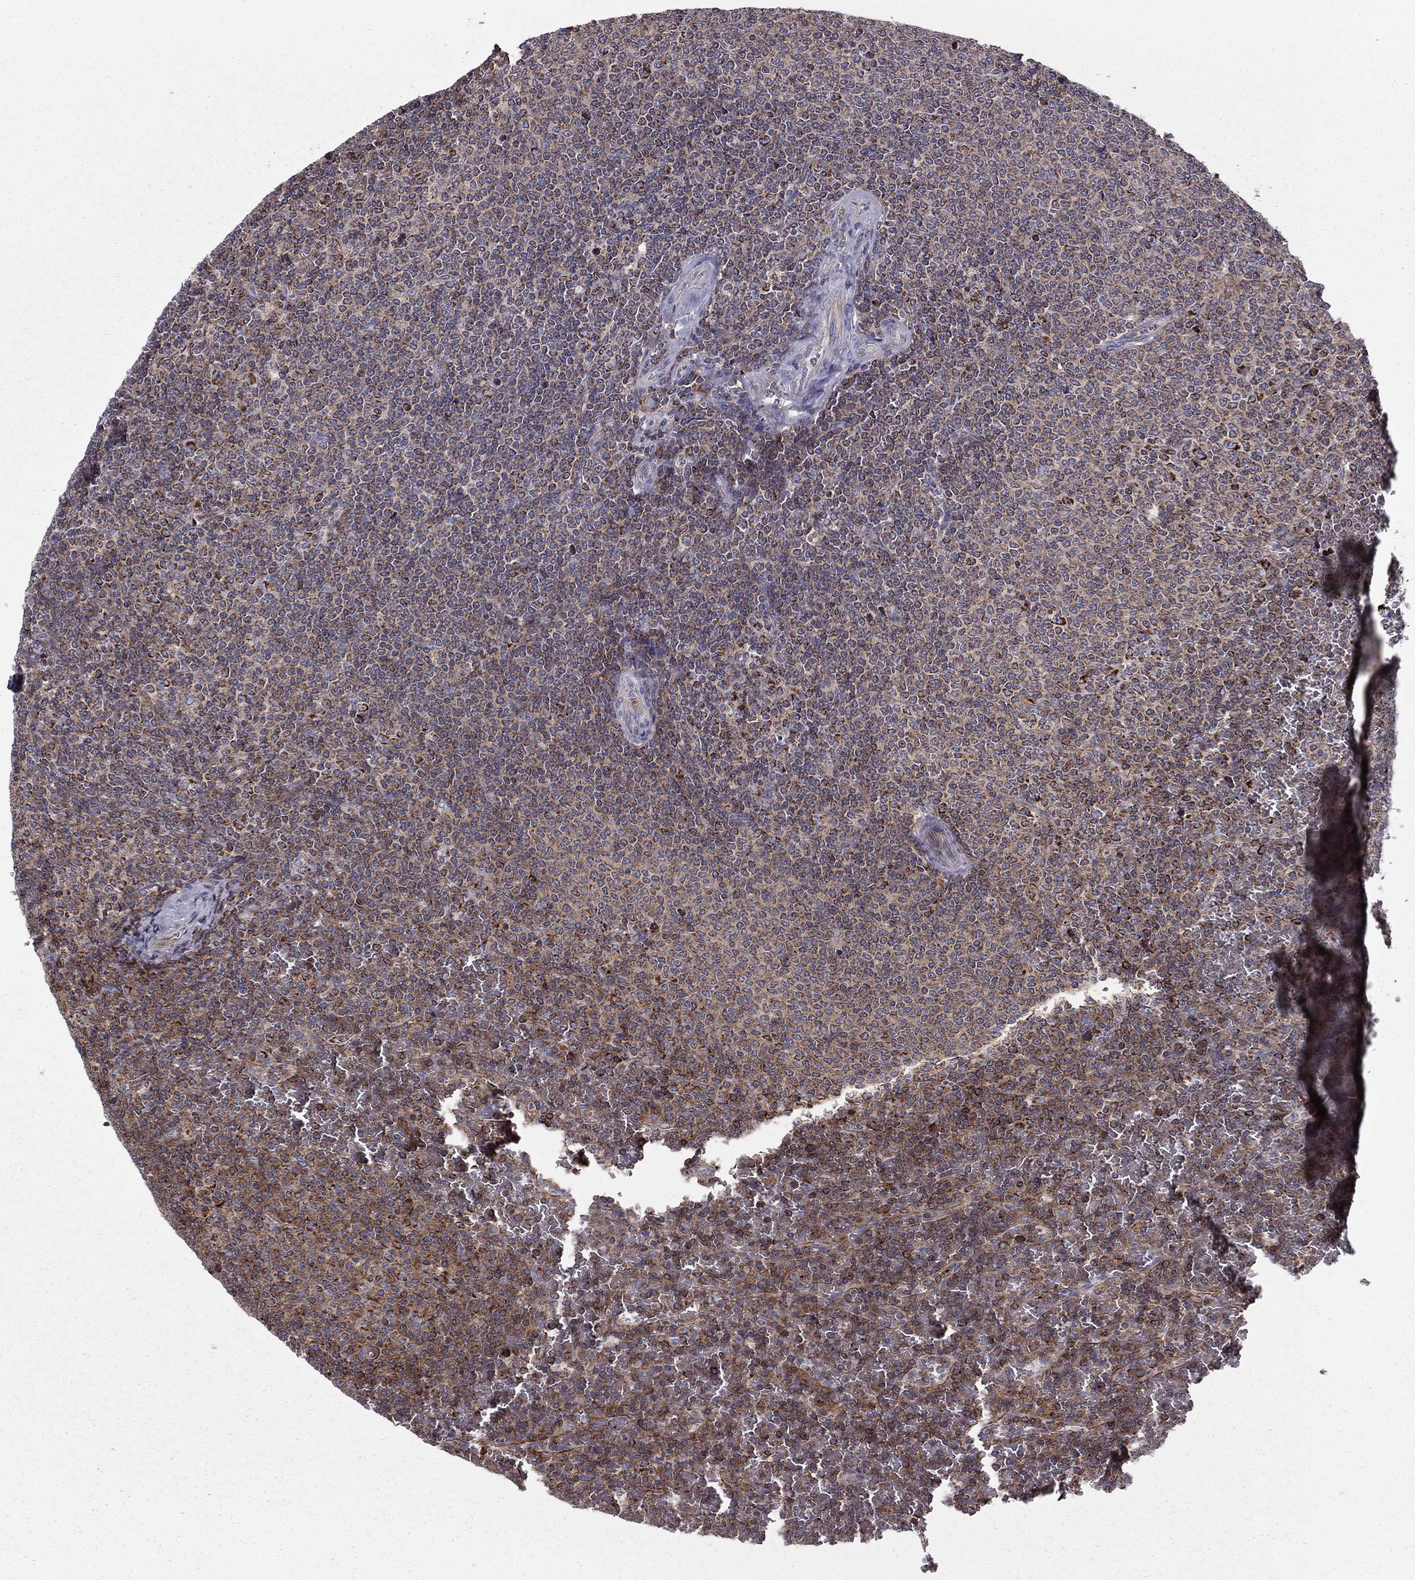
{"staining": {"intensity": "strong", "quantity": "<25%", "location": "cytoplasmic/membranous"}, "tissue": "lymphoma", "cell_type": "Tumor cells", "image_type": "cancer", "snomed": [{"axis": "morphology", "description": "Malignant lymphoma, non-Hodgkin's type, Low grade"}, {"axis": "topography", "description": "Spleen"}], "caption": "A high-resolution micrograph shows immunohistochemistry (IHC) staining of lymphoma, which shows strong cytoplasmic/membranous staining in about <25% of tumor cells.", "gene": "ALG6", "patient": {"sex": "female", "age": 77}}